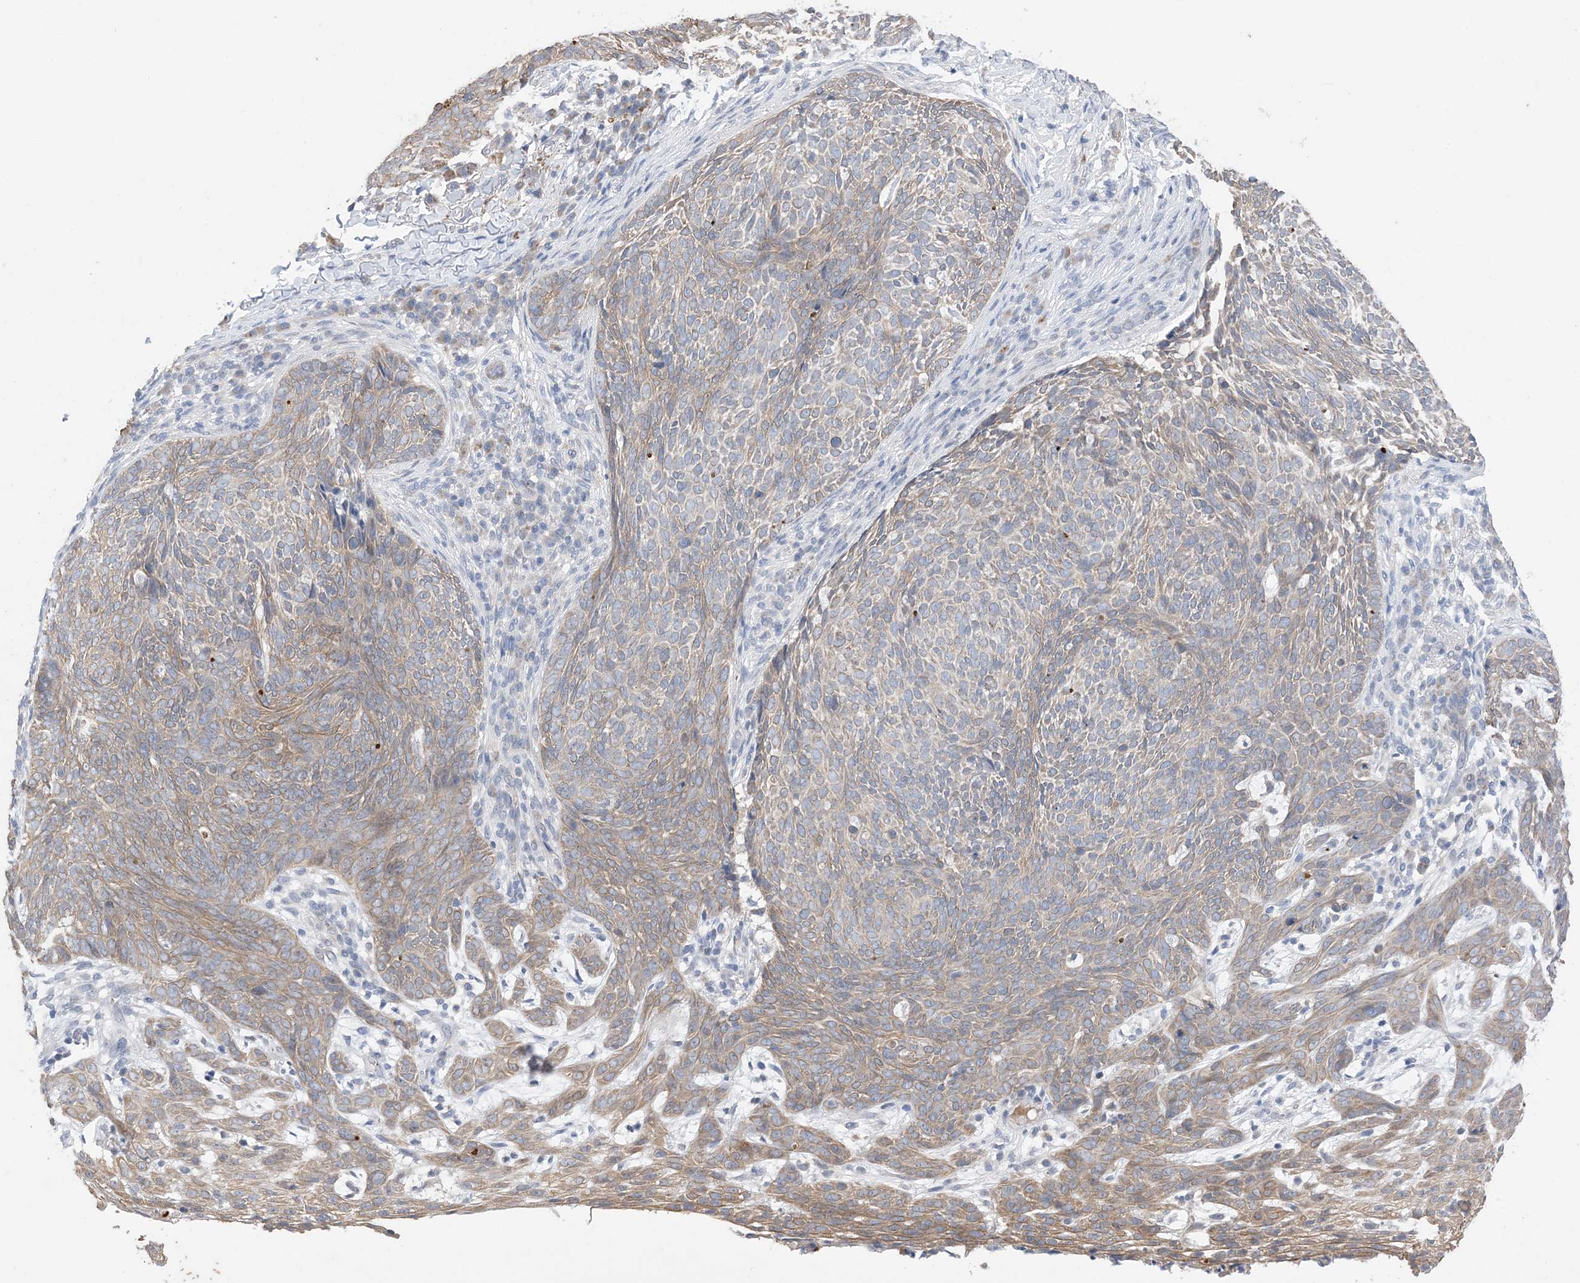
{"staining": {"intensity": "weak", "quantity": "25%-75%", "location": "cytoplasmic/membranous"}, "tissue": "skin cancer", "cell_type": "Tumor cells", "image_type": "cancer", "snomed": [{"axis": "morphology", "description": "Basal cell carcinoma"}, {"axis": "topography", "description": "Skin"}], "caption": "Protein analysis of skin cancer tissue shows weak cytoplasmic/membranous expression in about 25%-75% of tumor cells. (DAB (3,3'-diaminobenzidine) IHC with brightfield microscopy, high magnification).", "gene": "PLK4", "patient": {"sex": "male", "age": 85}}